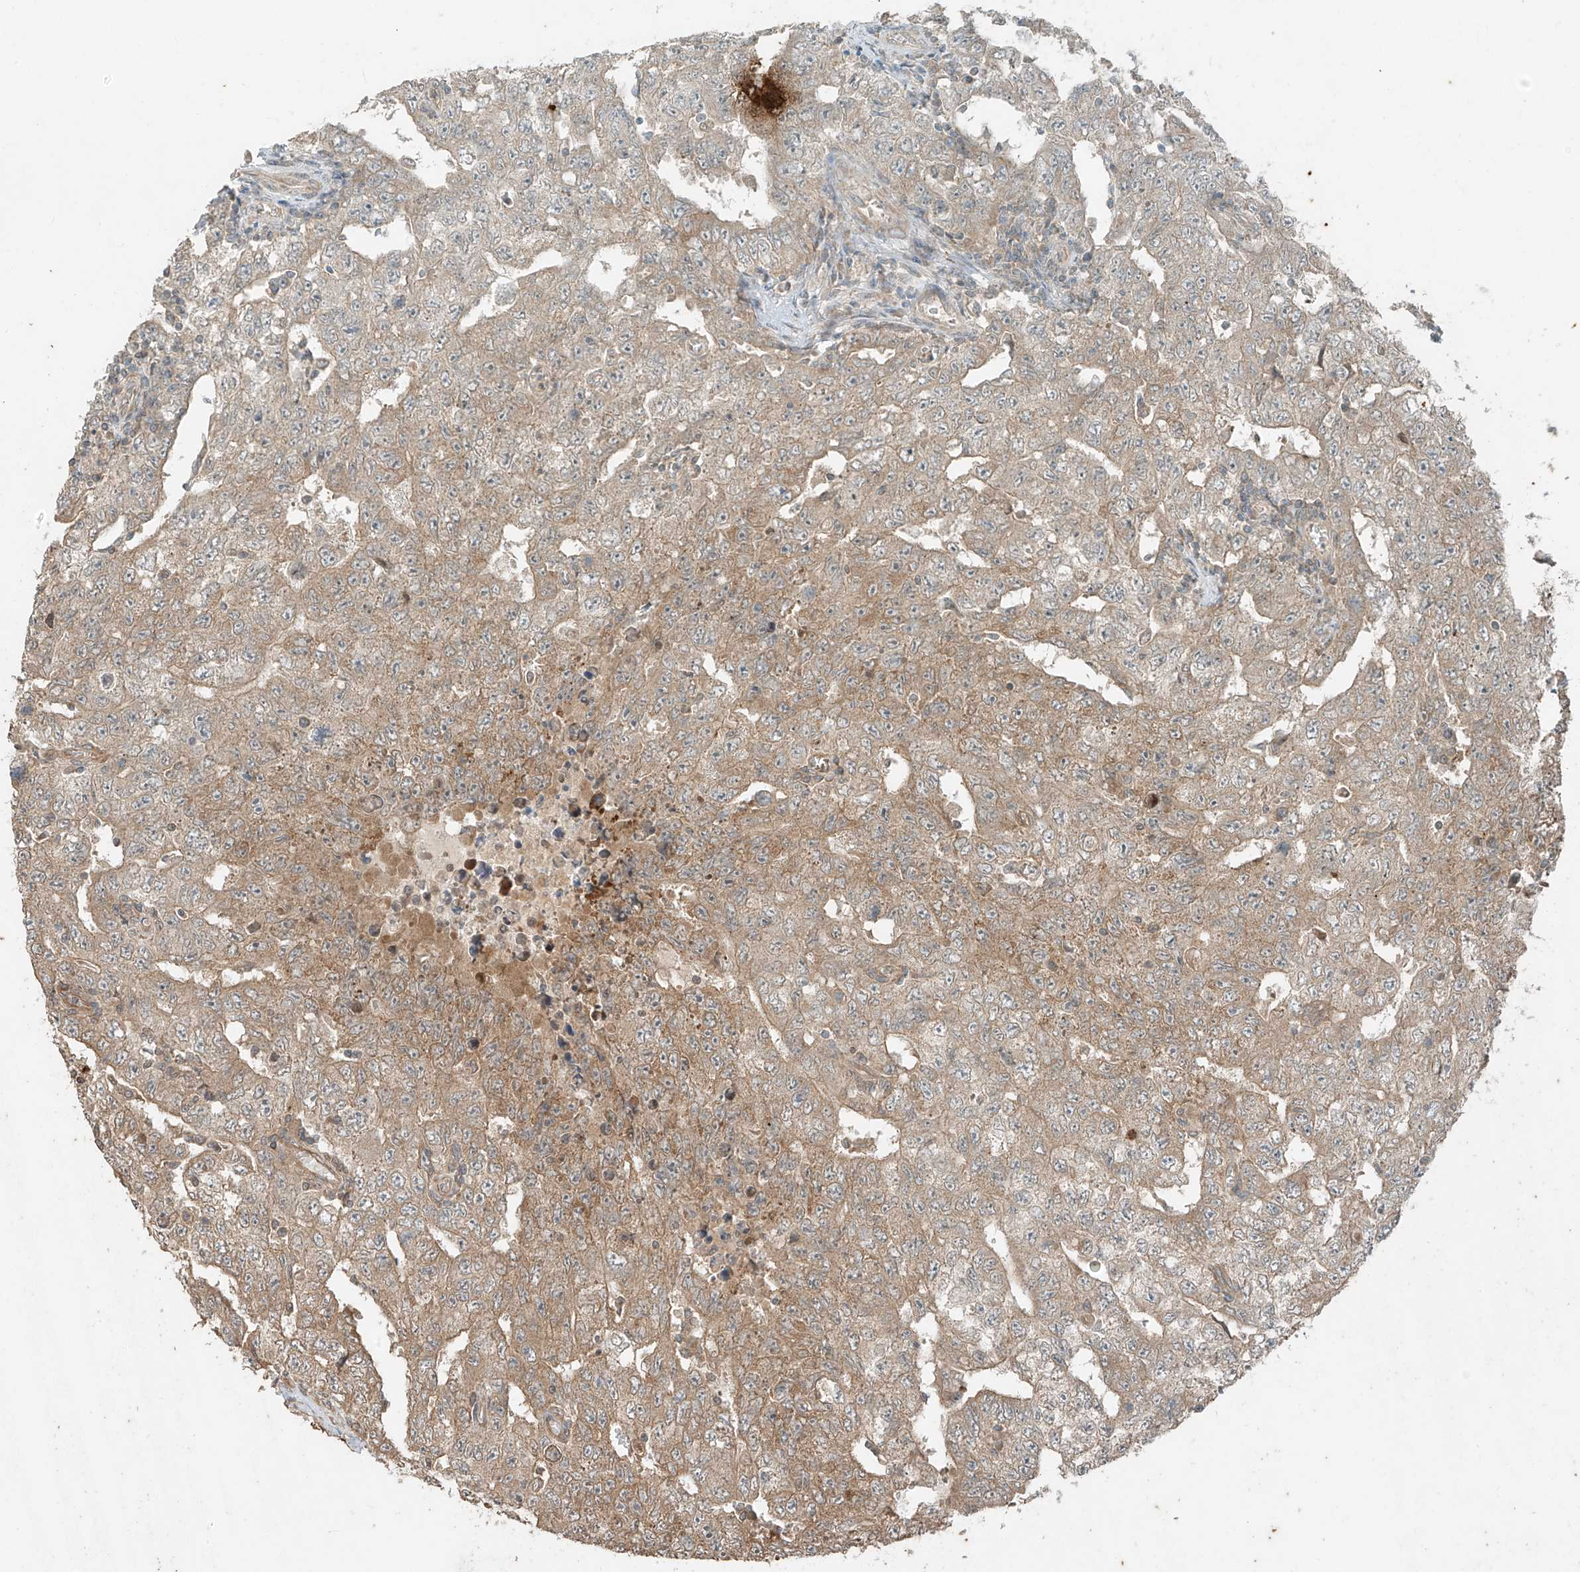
{"staining": {"intensity": "weak", "quantity": ">75%", "location": "cytoplasmic/membranous"}, "tissue": "testis cancer", "cell_type": "Tumor cells", "image_type": "cancer", "snomed": [{"axis": "morphology", "description": "Carcinoma, Embryonal, NOS"}, {"axis": "topography", "description": "Testis"}], "caption": "Weak cytoplasmic/membranous expression for a protein is seen in approximately >75% of tumor cells of embryonal carcinoma (testis) using IHC.", "gene": "ANKZF1", "patient": {"sex": "male", "age": 26}}